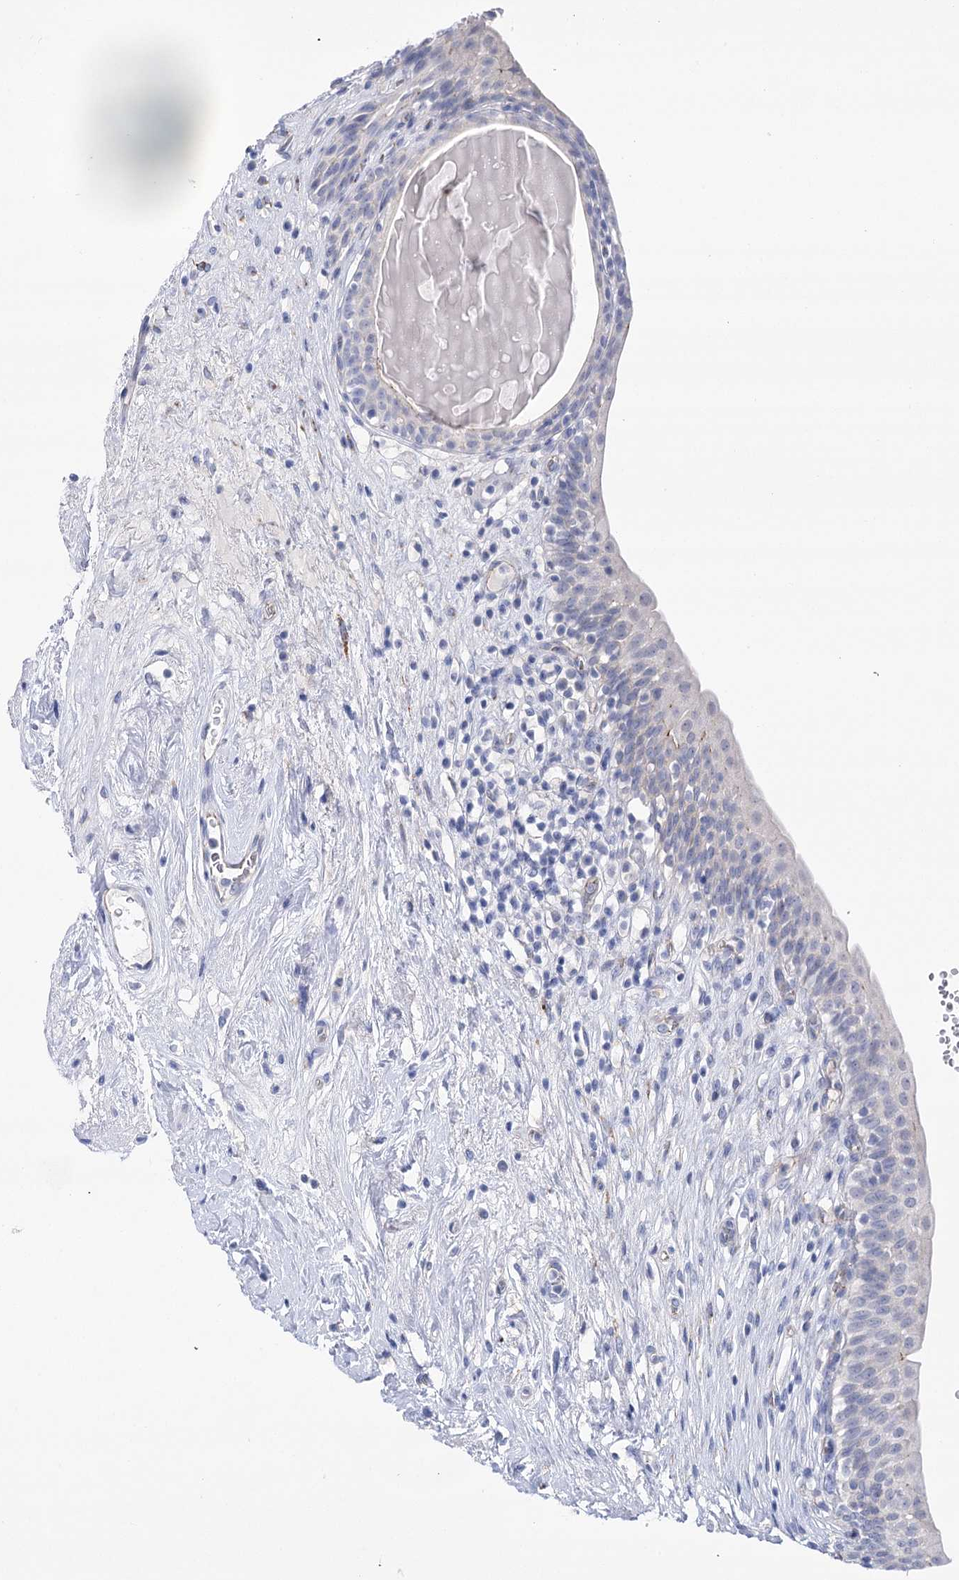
{"staining": {"intensity": "negative", "quantity": "none", "location": "none"}, "tissue": "urinary bladder", "cell_type": "Urothelial cells", "image_type": "normal", "snomed": [{"axis": "morphology", "description": "Normal tissue, NOS"}, {"axis": "topography", "description": "Urinary bladder"}], "caption": "Immunohistochemistry (IHC) image of benign human urinary bladder stained for a protein (brown), which exhibits no expression in urothelial cells. (Stains: DAB immunohistochemistry with hematoxylin counter stain, Microscopy: brightfield microscopy at high magnification).", "gene": "NRAP", "patient": {"sex": "male", "age": 83}}